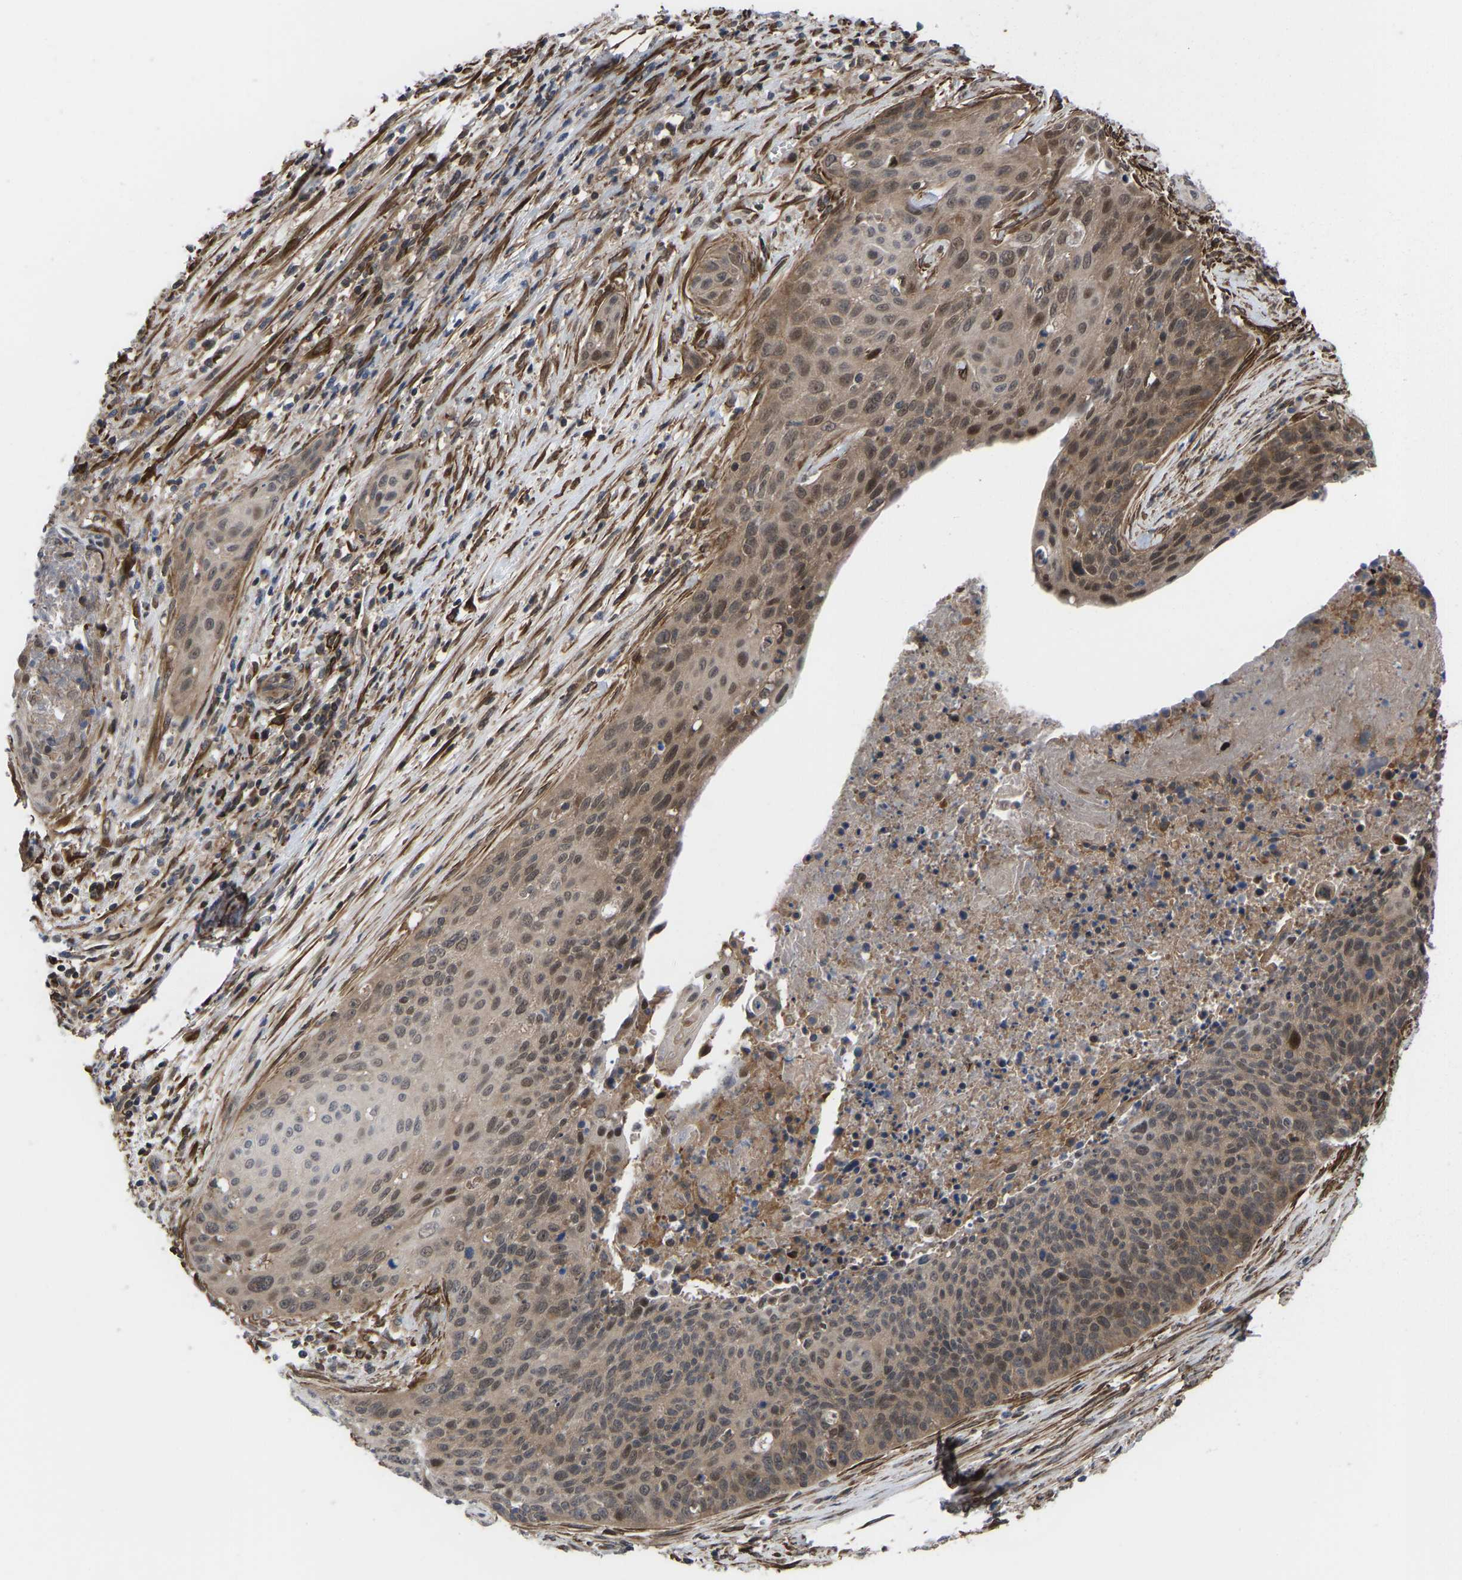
{"staining": {"intensity": "moderate", "quantity": "25%-75%", "location": "cytoplasmic/membranous,nuclear"}, "tissue": "cervical cancer", "cell_type": "Tumor cells", "image_type": "cancer", "snomed": [{"axis": "morphology", "description": "Squamous cell carcinoma, NOS"}, {"axis": "topography", "description": "Cervix"}], "caption": "Approximately 25%-75% of tumor cells in squamous cell carcinoma (cervical) reveal moderate cytoplasmic/membranous and nuclear protein expression as visualized by brown immunohistochemical staining.", "gene": "CYP7B1", "patient": {"sex": "female", "age": 55}}